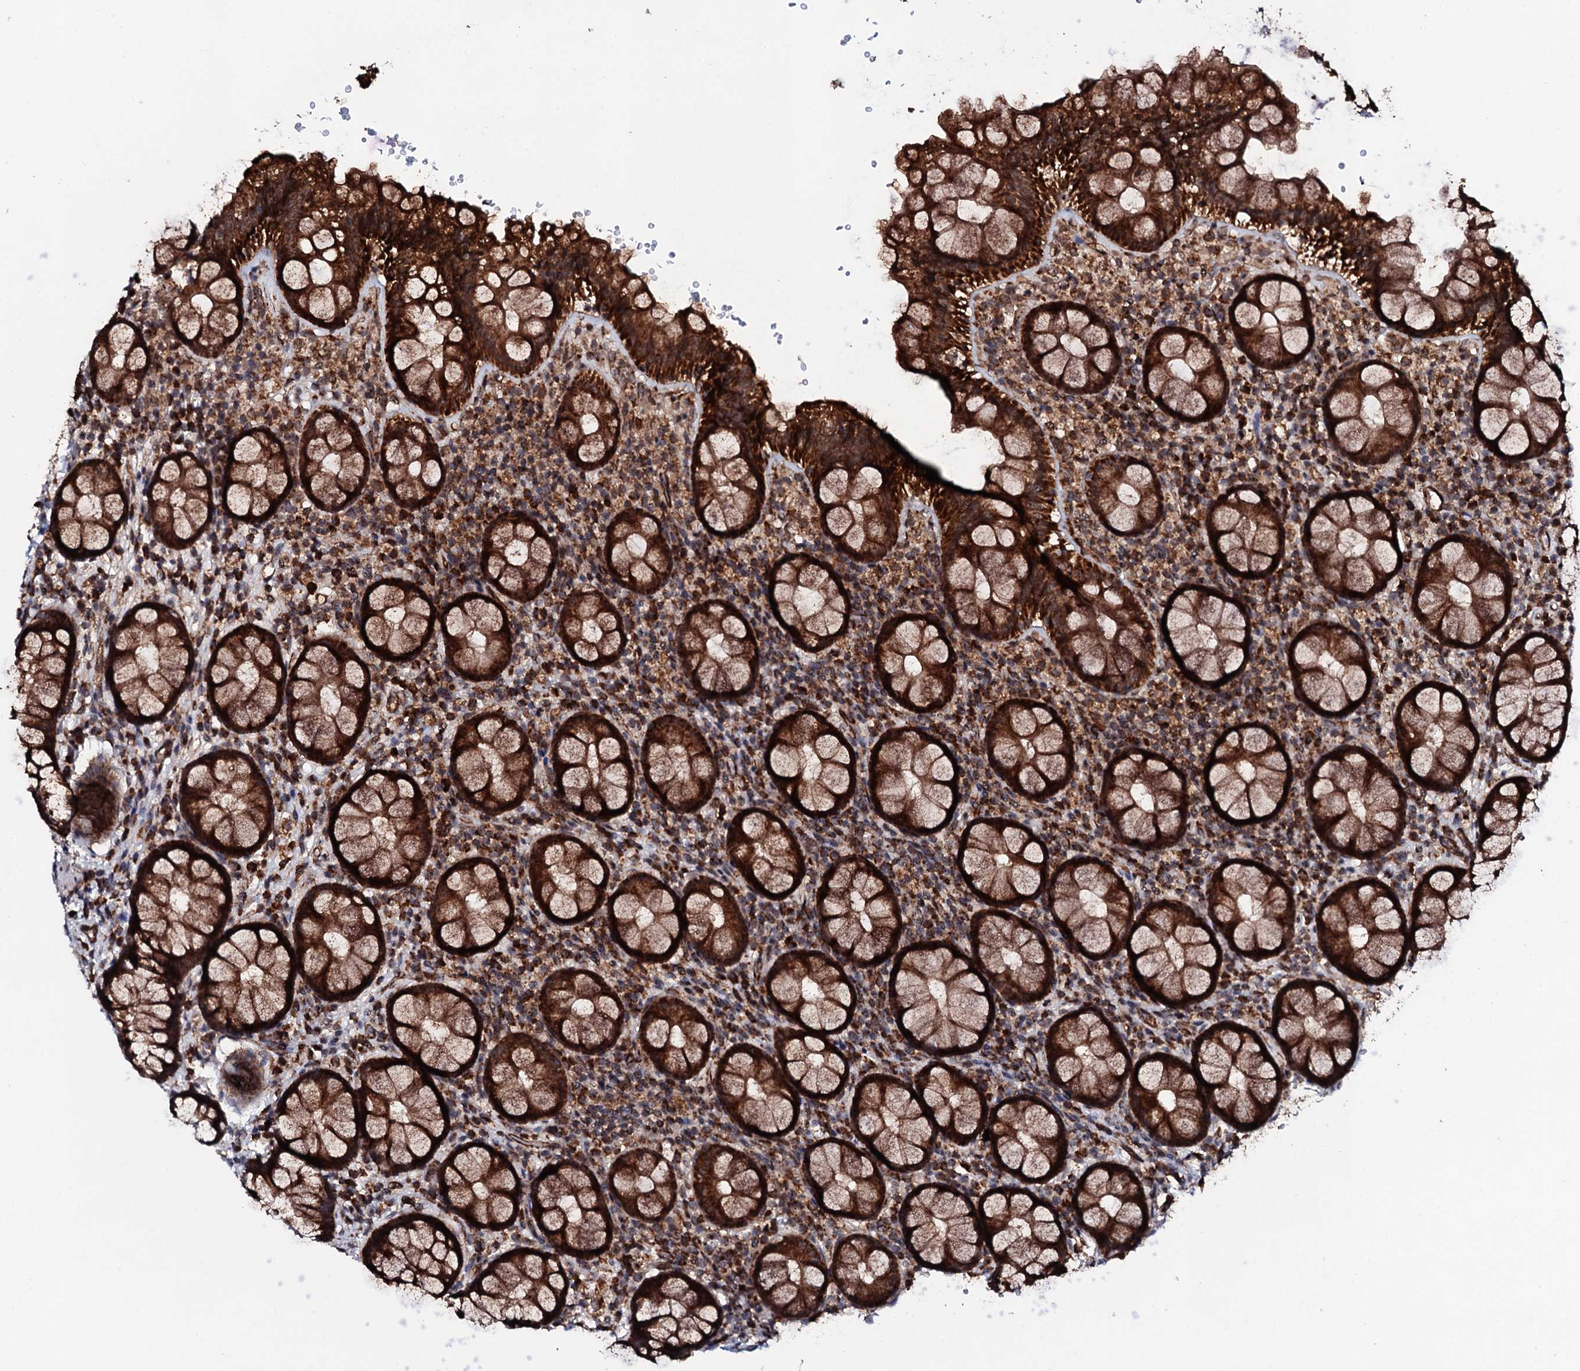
{"staining": {"intensity": "strong", "quantity": ">75%", "location": "cytoplasmic/membranous"}, "tissue": "rectum", "cell_type": "Glandular cells", "image_type": "normal", "snomed": [{"axis": "morphology", "description": "Normal tissue, NOS"}, {"axis": "topography", "description": "Rectum"}], "caption": "Immunohistochemical staining of normal rectum demonstrates high levels of strong cytoplasmic/membranous staining in about >75% of glandular cells.", "gene": "MTIF3", "patient": {"sex": "male", "age": 83}}